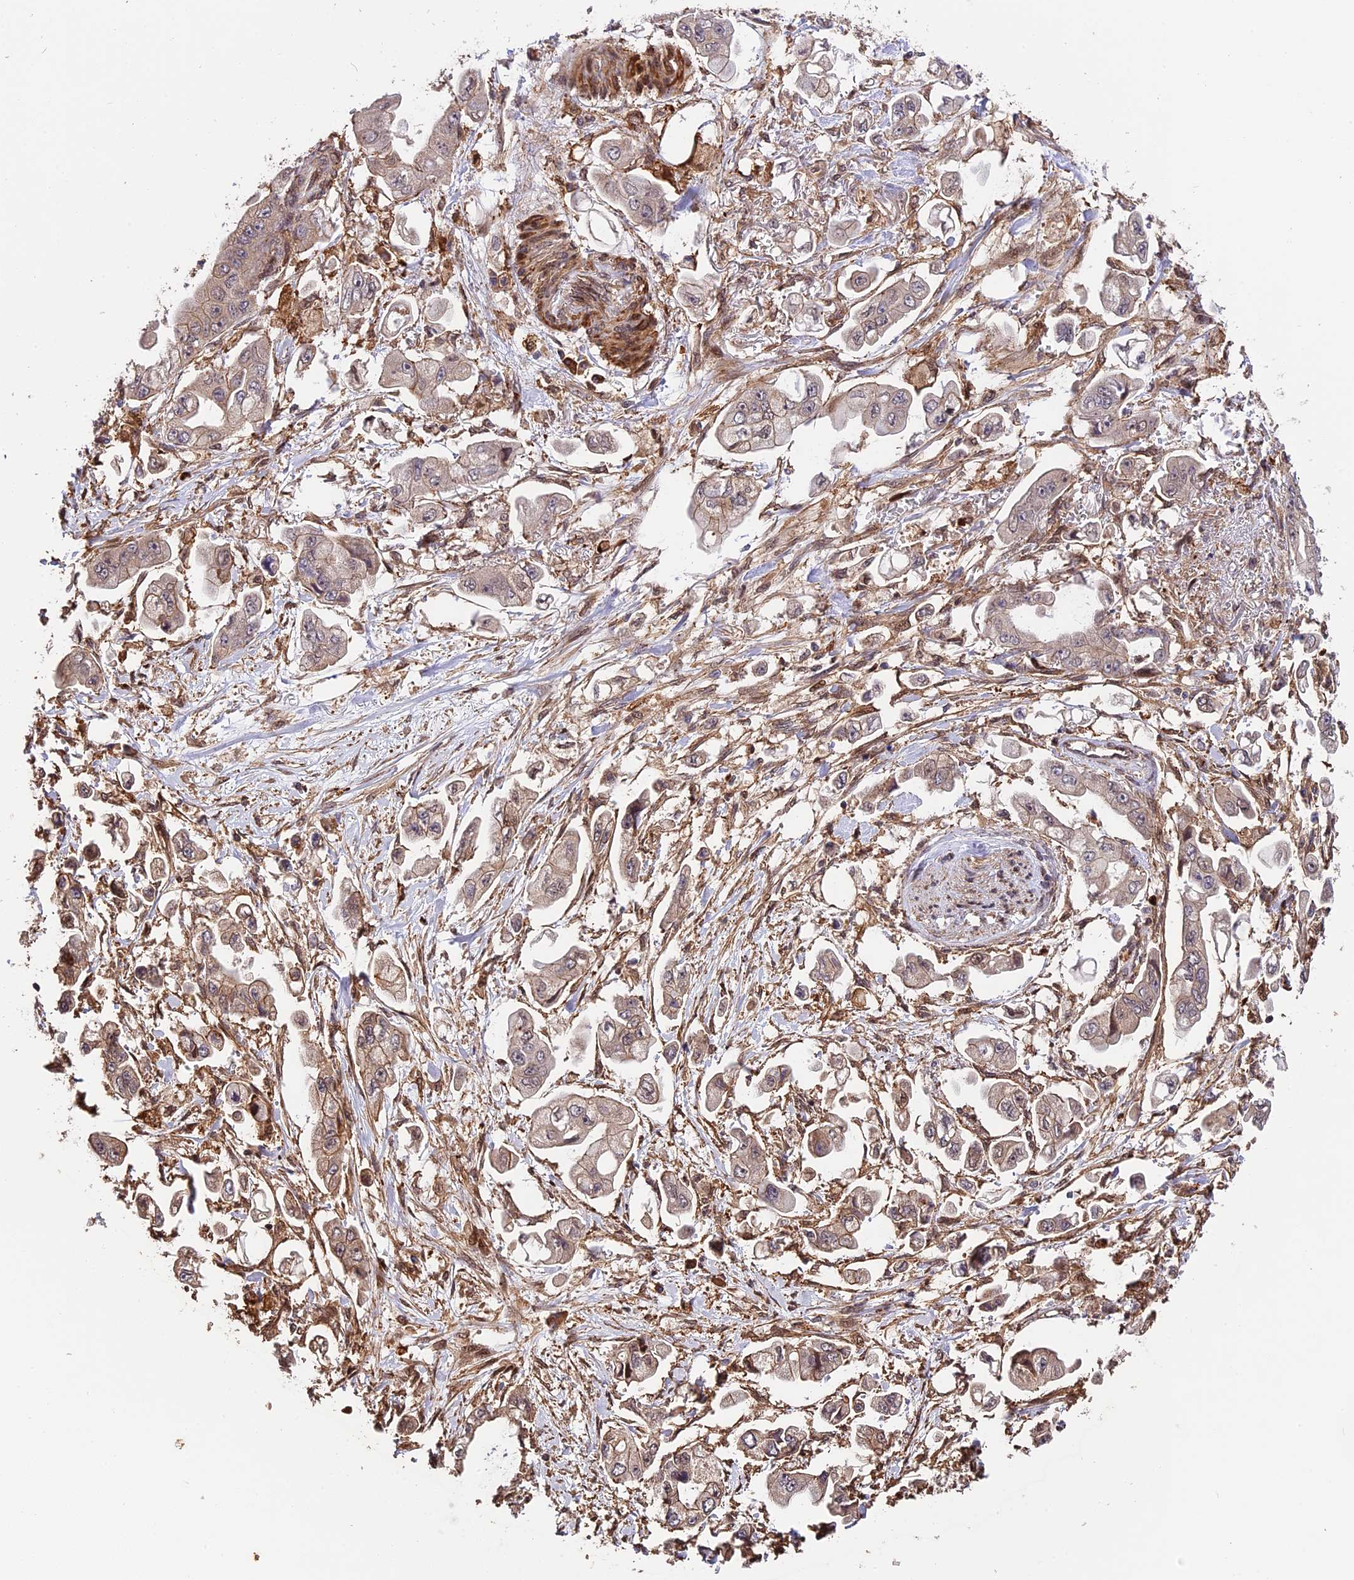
{"staining": {"intensity": "weak", "quantity": "<25%", "location": "cytoplasmic/membranous"}, "tissue": "stomach cancer", "cell_type": "Tumor cells", "image_type": "cancer", "snomed": [{"axis": "morphology", "description": "Adenocarcinoma, NOS"}, {"axis": "topography", "description": "Stomach"}], "caption": "This micrograph is of stomach cancer (adenocarcinoma) stained with immunohistochemistry (IHC) to label a protein in brown with the nuclei are counter-stained blue. There is no expression in tumor cells. (Stains: DAB immunohistochemistry (IHC) with hematoxylin counter stain, Microscopy: brightfield microscopy at high magnification).", "gene": "HERPUD1", "patient": {"sex": "male", "age": 62}}